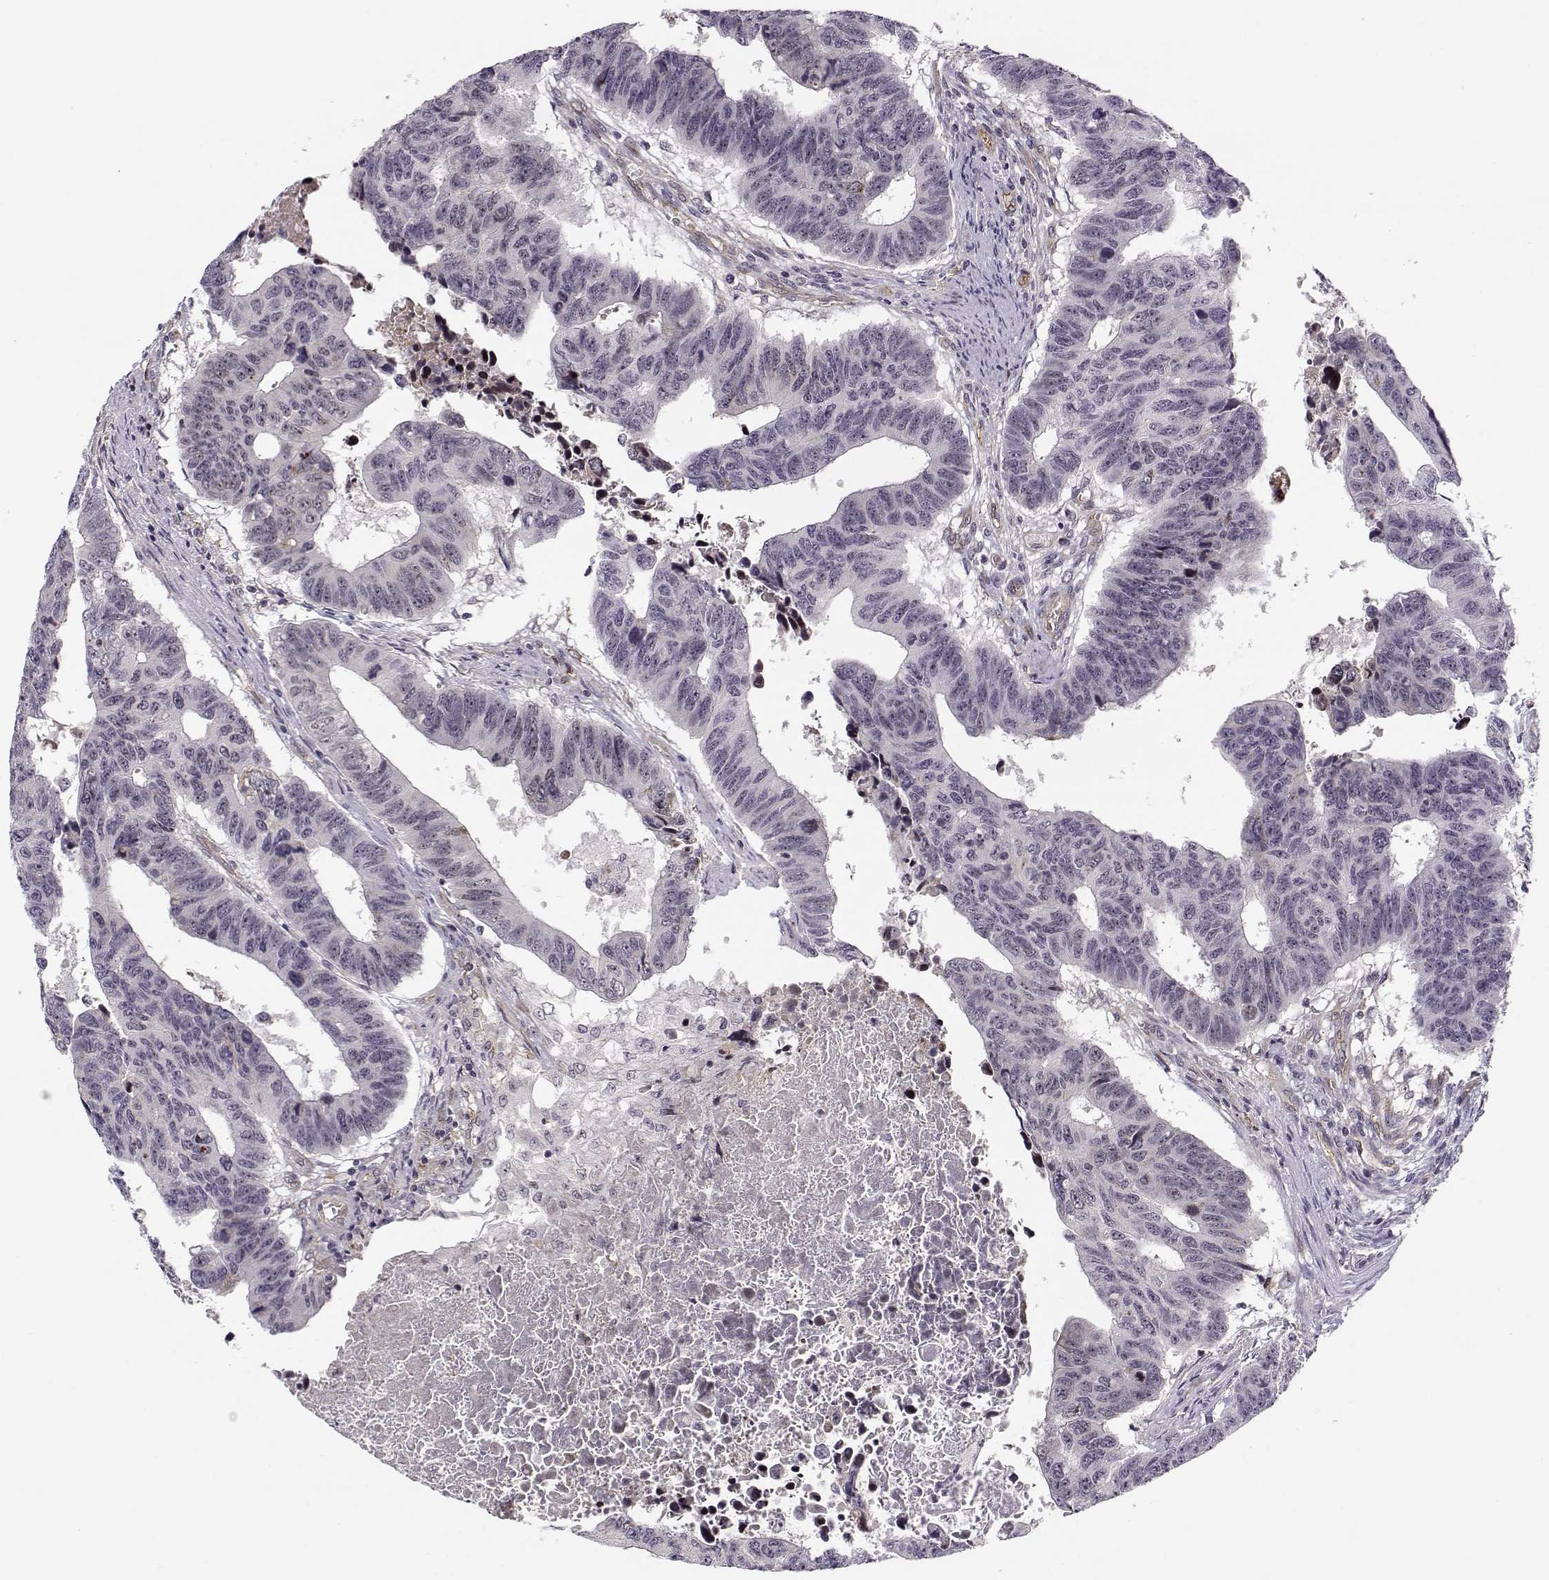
{"staining": {"intensity": "negative", "quantity": "none", "location": "none"}, "tissue": "colorectal cancer", "cell_type": "Tumor cells", "image_type": "cancer", "snomed": [{"axis": "morphology", "description": "Adenocarcinoma, NOS"}, {"axis": "topography", "description": "Rectum"}], "caption": "Human colorectal adenocarcinoma stained for a protein using IHC exhibits no staining in tumor cells.", "gene": "CIR1", "patient": {"sex": "female", "age": 85}}